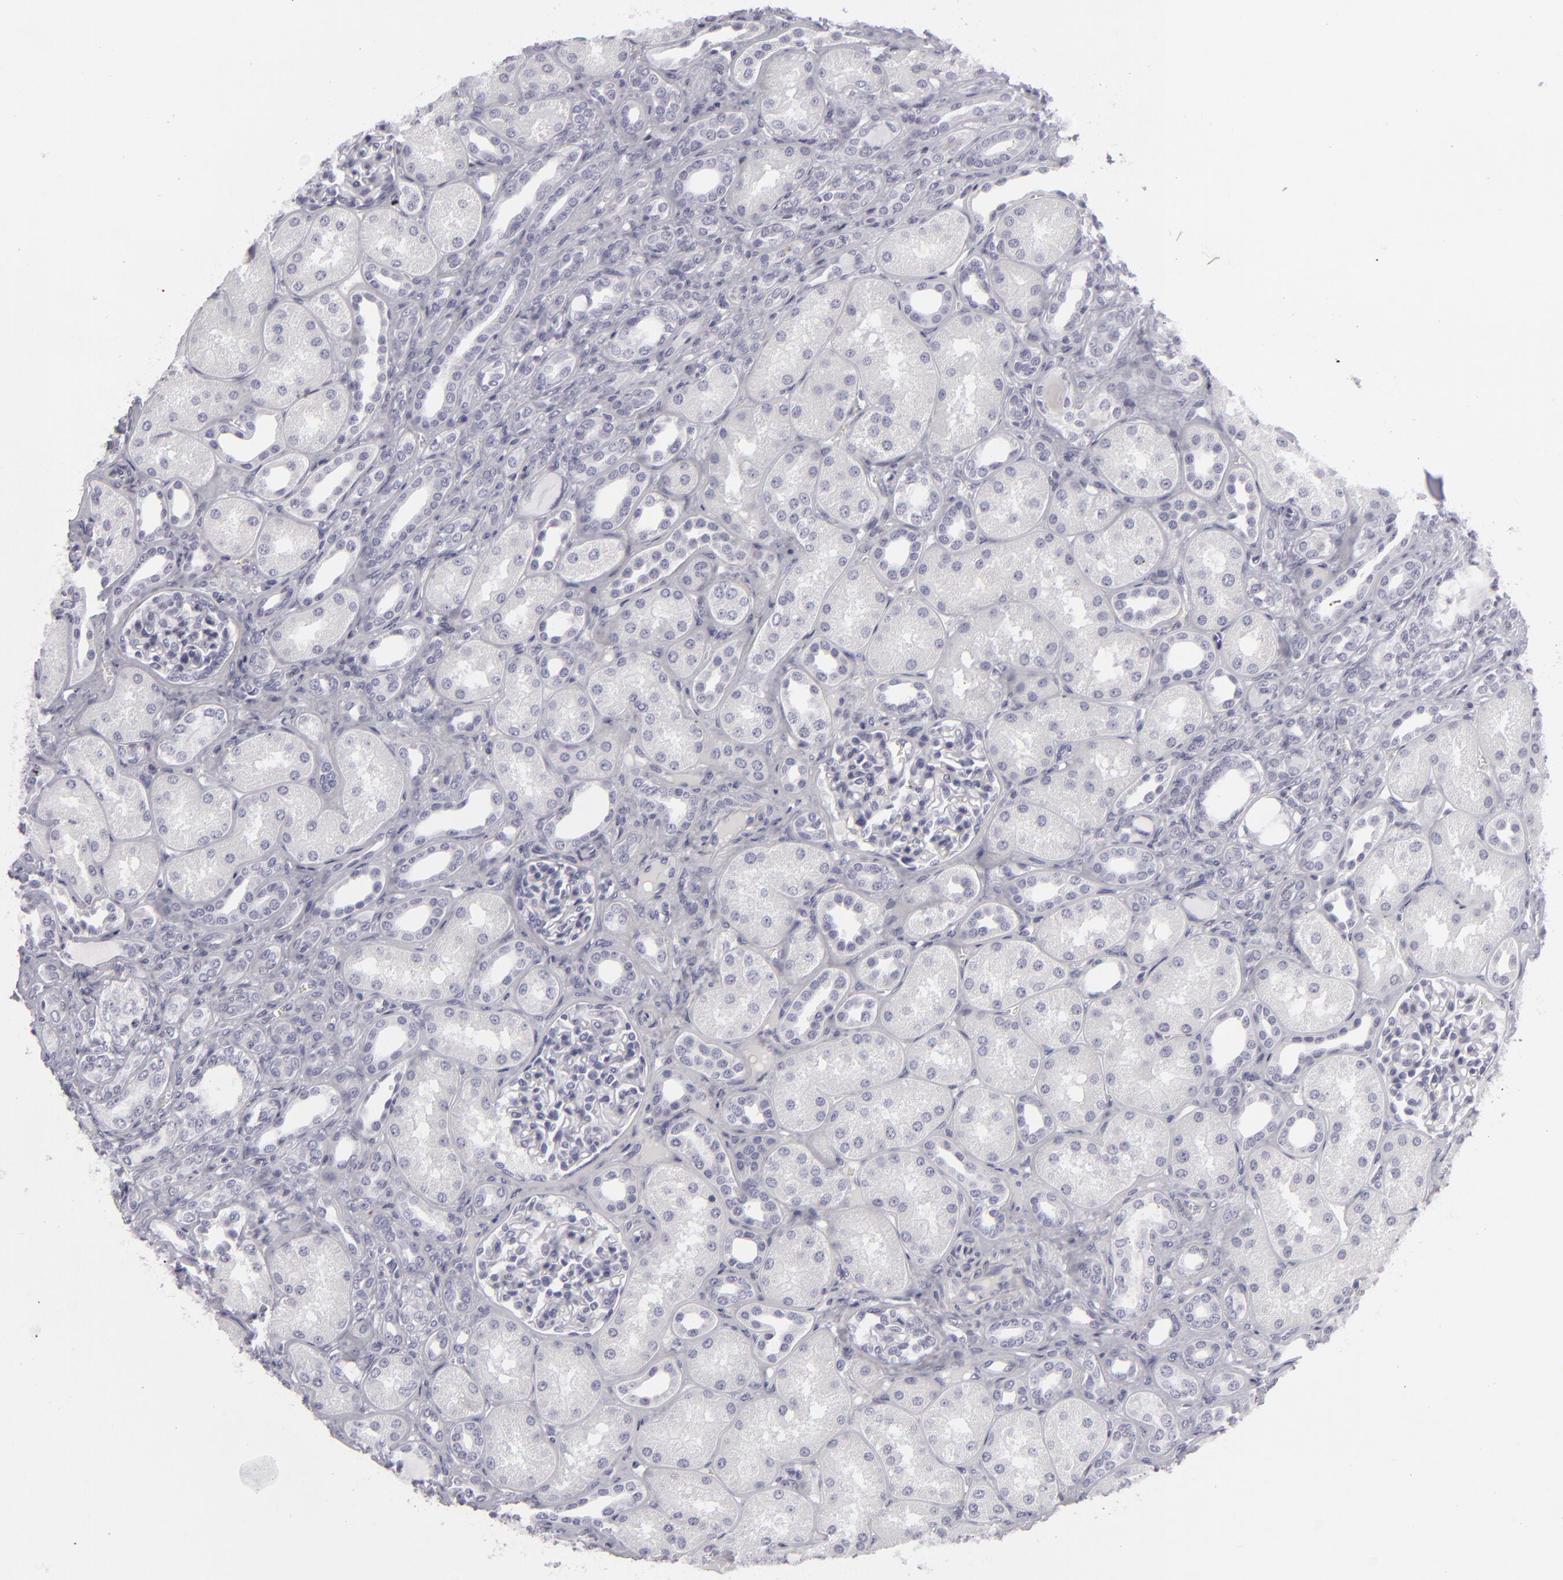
{"staining": {"intensity": "negative", "quantity": "none", "location": "none"}, "tissue": "kidney", "cell_type": "Cells in glomeruli", "image_type": "normal", "snomed": [{"axis": "morphology", "description": "Normal tissue, NOS"}, {"axis": "topography", "description": "Kidney"}], "caption": "Immunohistochemistry (IHC) of normal kidney exhibits no expression in cells in glomeruli.", "gene": "KRT1", "patient": {"sex": "male", "age": 7}}